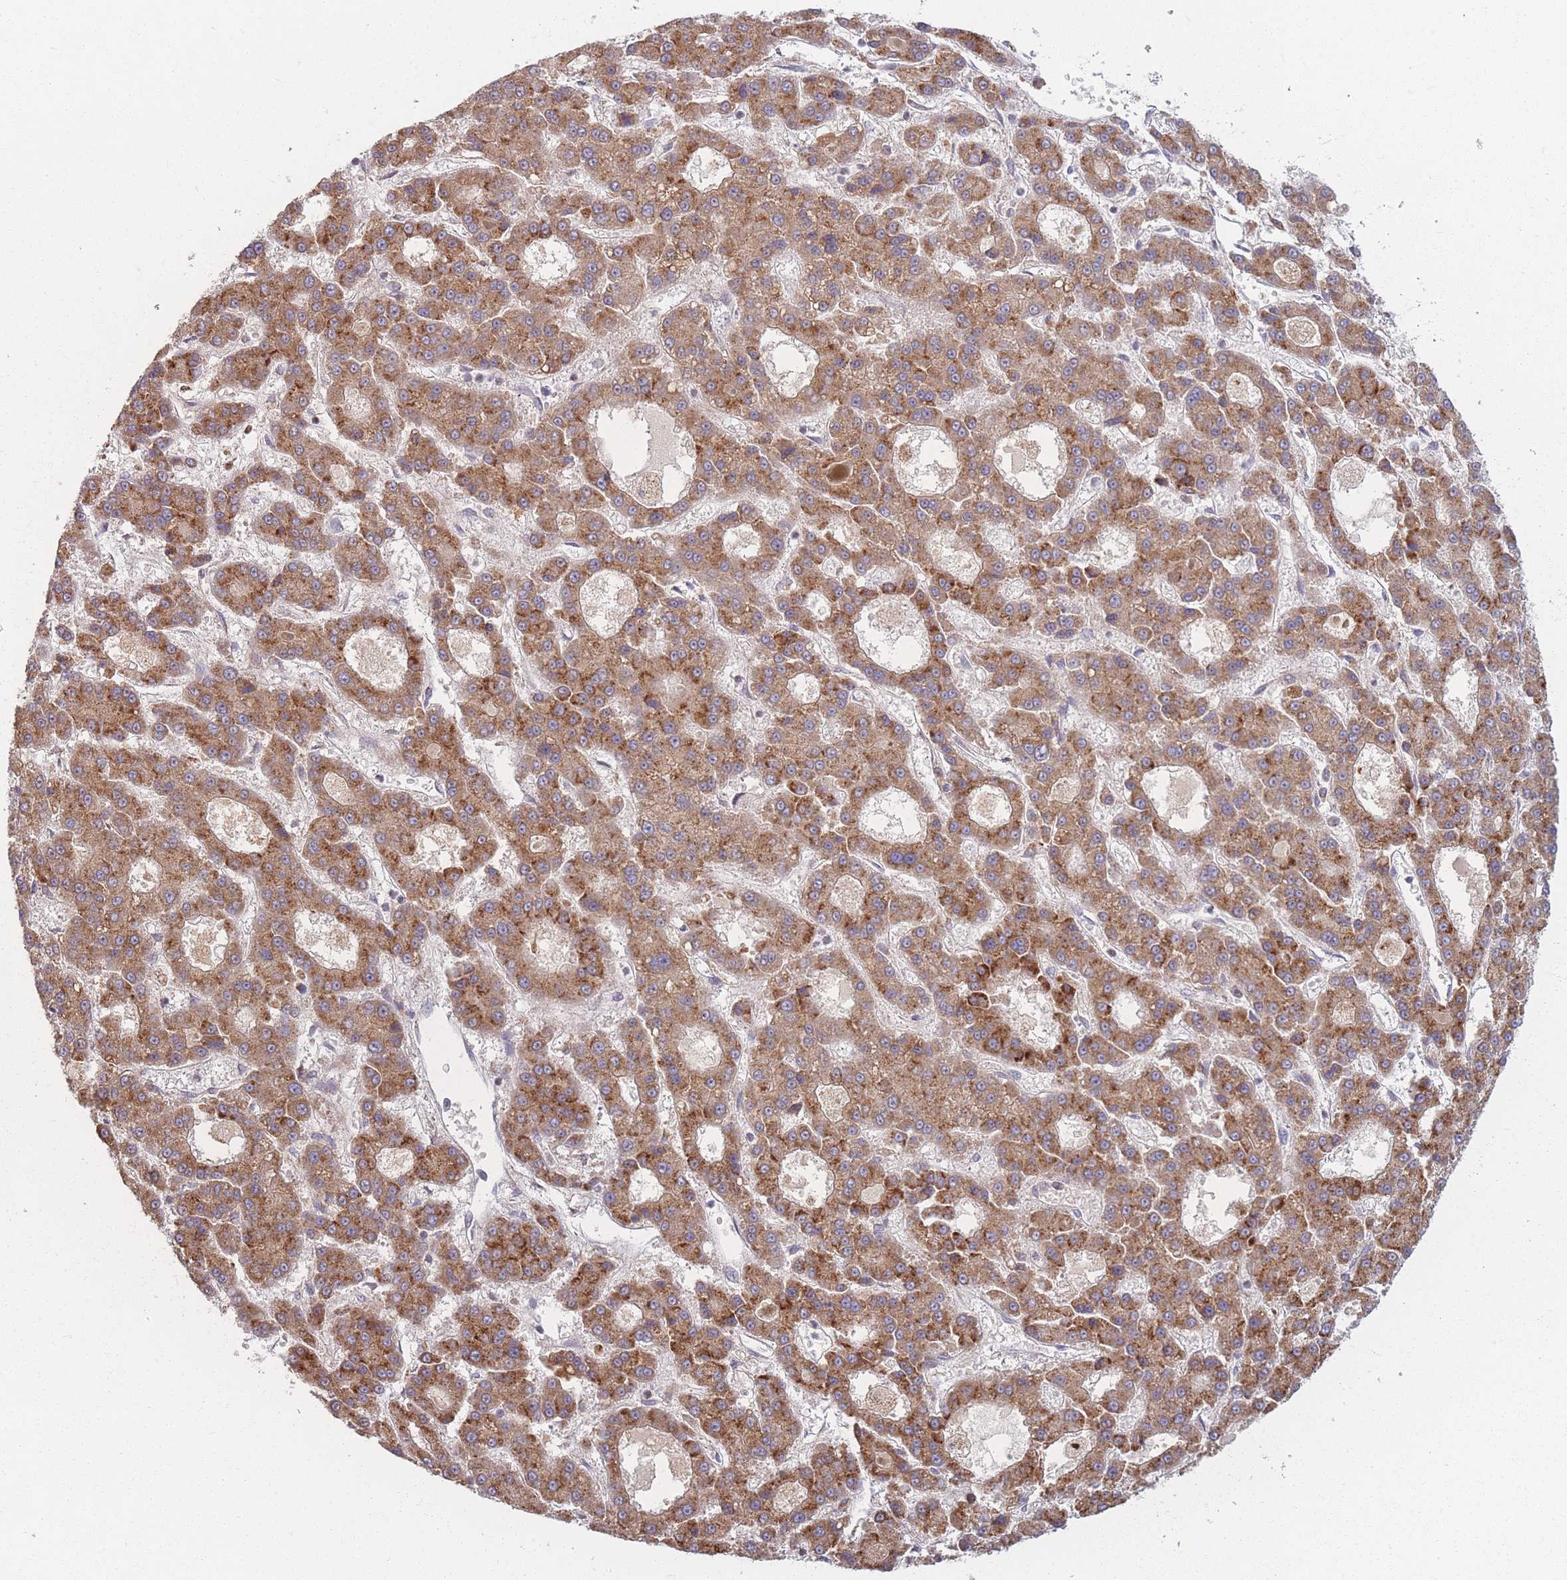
{"staining": {"intensity": "moderate", "quantity": ">75%", "location": "cytoplasmic/membranous"}, "tissue": "liver cancer", "cell_type": "Tumor cells", "image_type": "cancer", "snomed": [{"axis": "morphology", "description": "Carcinoma, Hepatocellular, NOS"}, {"axis": "topography", "description": "Liver"}], "caption": "Moderate cytoplasmic/membranous protein expression is seen in about >75% of tumor cells in hepatocellular carcinoma (liver).", "gene": "PEX11B", "patient": {"sex": "male", "age": 70}}